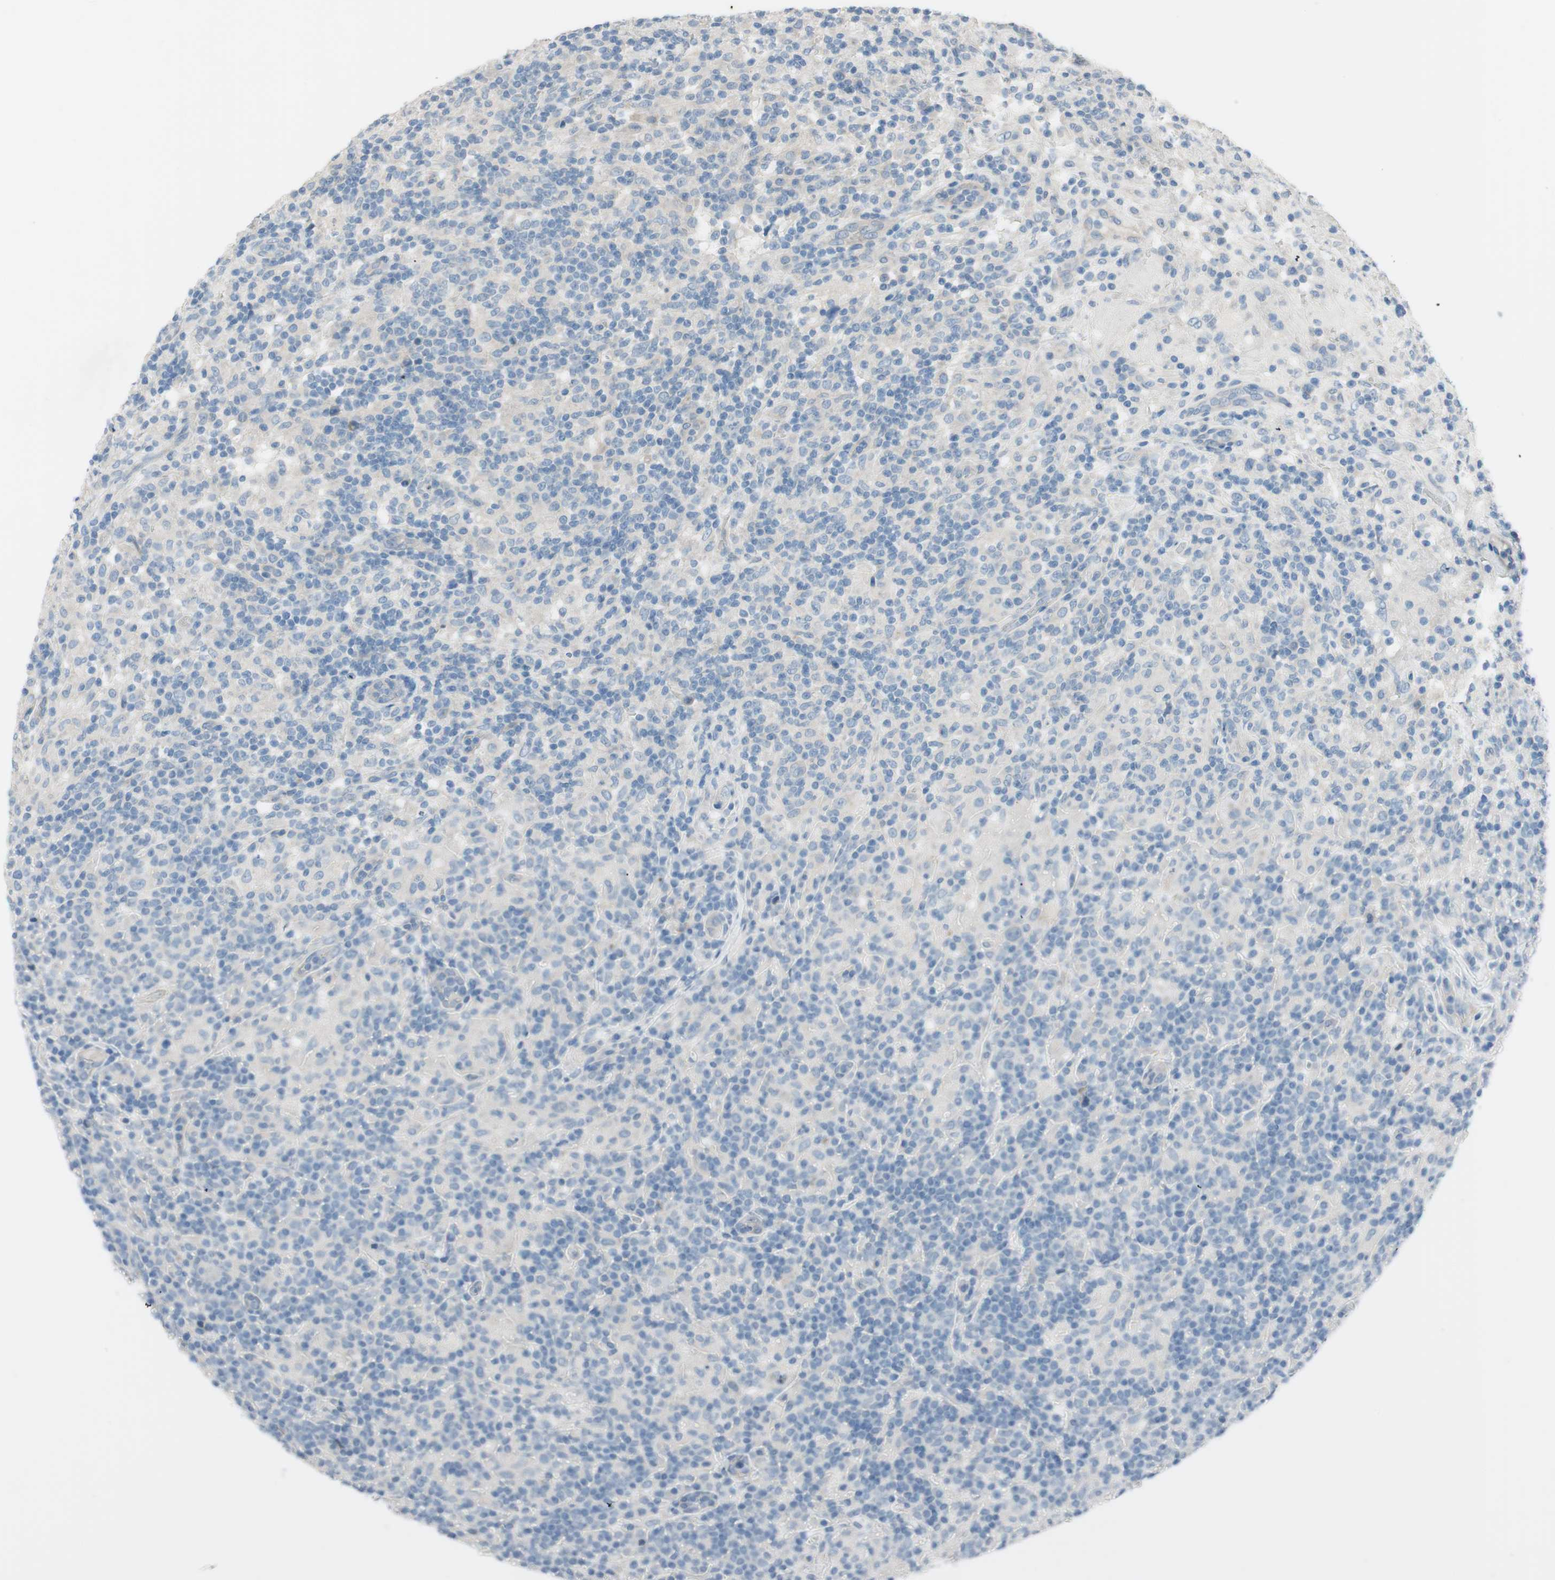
{"staining": {"intensity": "negative", "quantity": "none", "location": "none"}, "tissue": "lymphoma", "cell_type": "Tumor cells", "image_type": "cancer", "snomed": [{"axis": "morphology", "description": "Hodgkin's disease, NOS"}, {"axis": "topography", "description": "Lymph node"}], "caption": "IHC photomicrograph of lymphoma stained for a protein (brown), which displays no positivity in tumor cells. (Brightfield microscopy of DAB IHC at high magnification).", "gene": "PRRG4", "patient": {"sex": "male", "age": 70}}